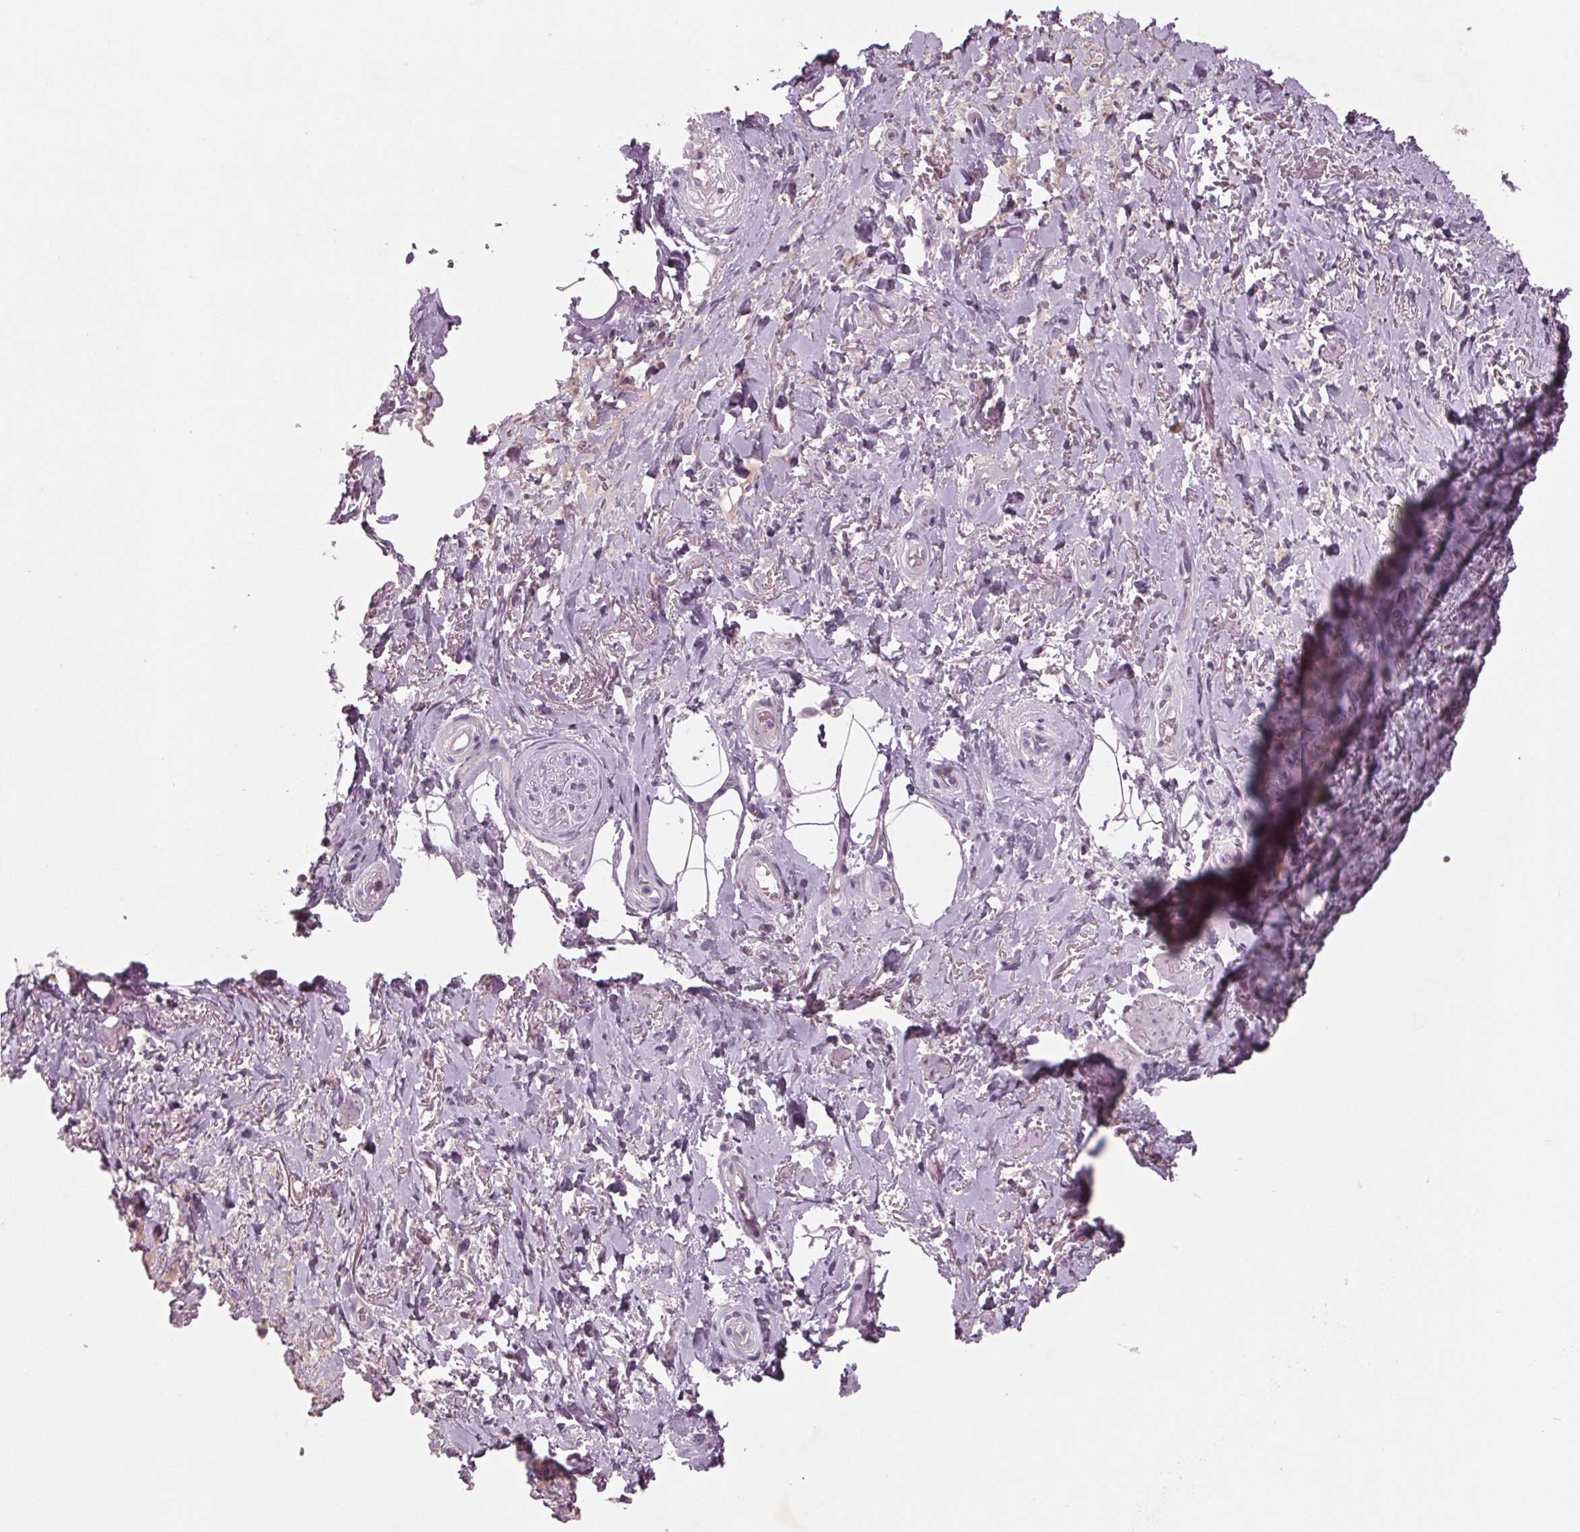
{"staining": {"intensity": "negative", "quantity": "none", "location": "none"}, "tissue": "adipose tissue", "cell_type": "Adipocytes", "image_type": "normal", "snomed": [{"axis": "morphology", "description": "Normal tissue, NOS"}, {"axis": "topography", "description": "Anal"}, {"axis": "topography", "description": "Peripheral nerve tissue"}], "caption": "Immunohistochemistry (IHC) of benign adipose tissue displays no positivity in adipocytes.", "gene": "BHLHE22", "patient": {"sex": "male", "age": 53}}